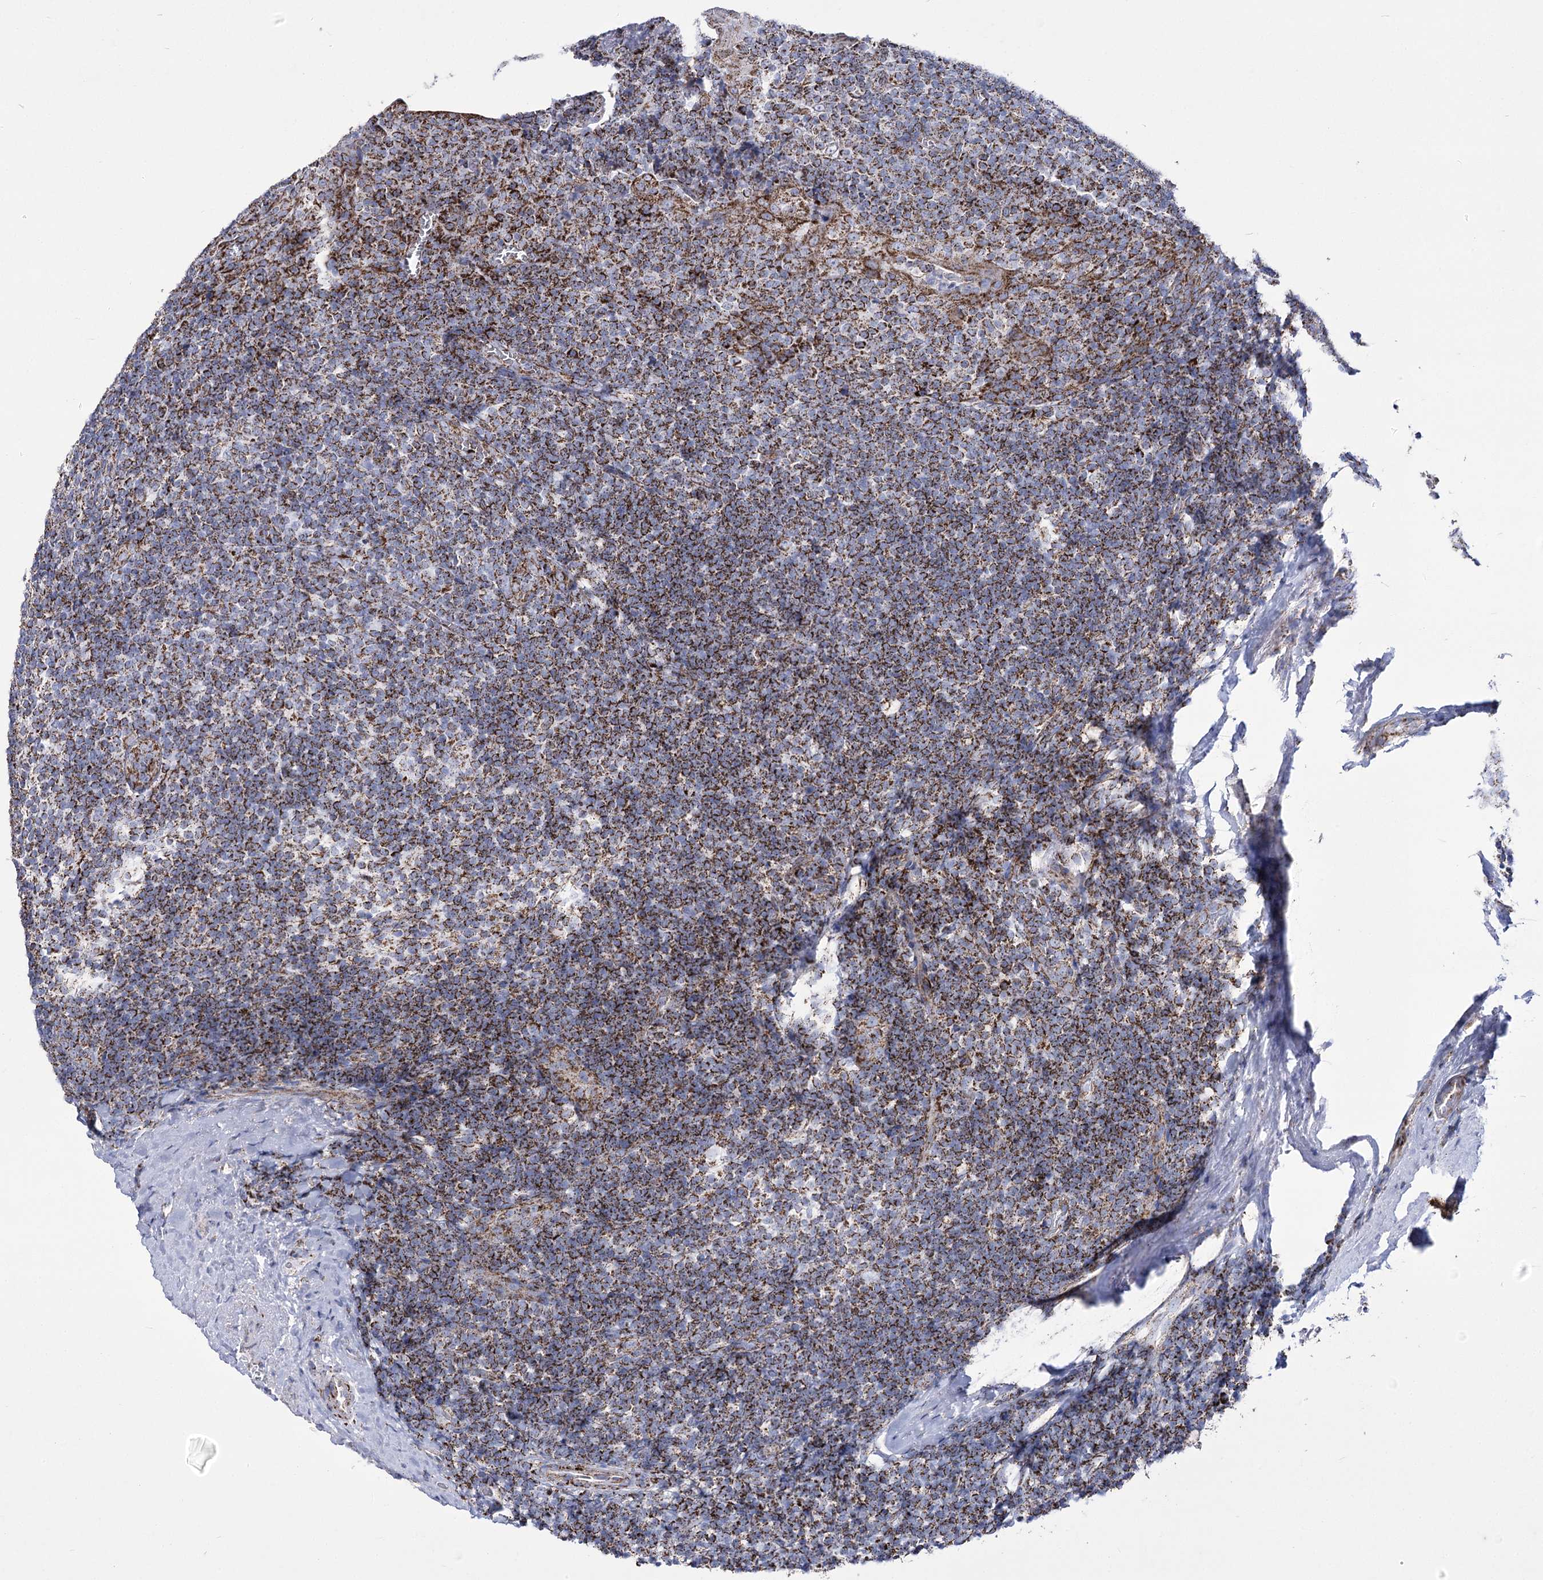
{"staining": {"intensity": "strong", "quantity": ">75%", "location": "cytoplasmic/membranous"}, "tissue": "tonsil", "cell_type": "Germinal center cells", "image_type": "normal", "snomed": [{"axis": "morphology", "description": "Normal tissue, NOS"}, {"axis": "topography", "description": "Tonsil"}], "caption": "Immunohistochemistry photomicrograph of normal human tonsil stained for a protein (brown), which shows high levels of strong cytoplasmic/membranous staining in about >75% of germinal center cells.", "gene": "PDHB", "patient": {"sex": "male", "age": 37}}